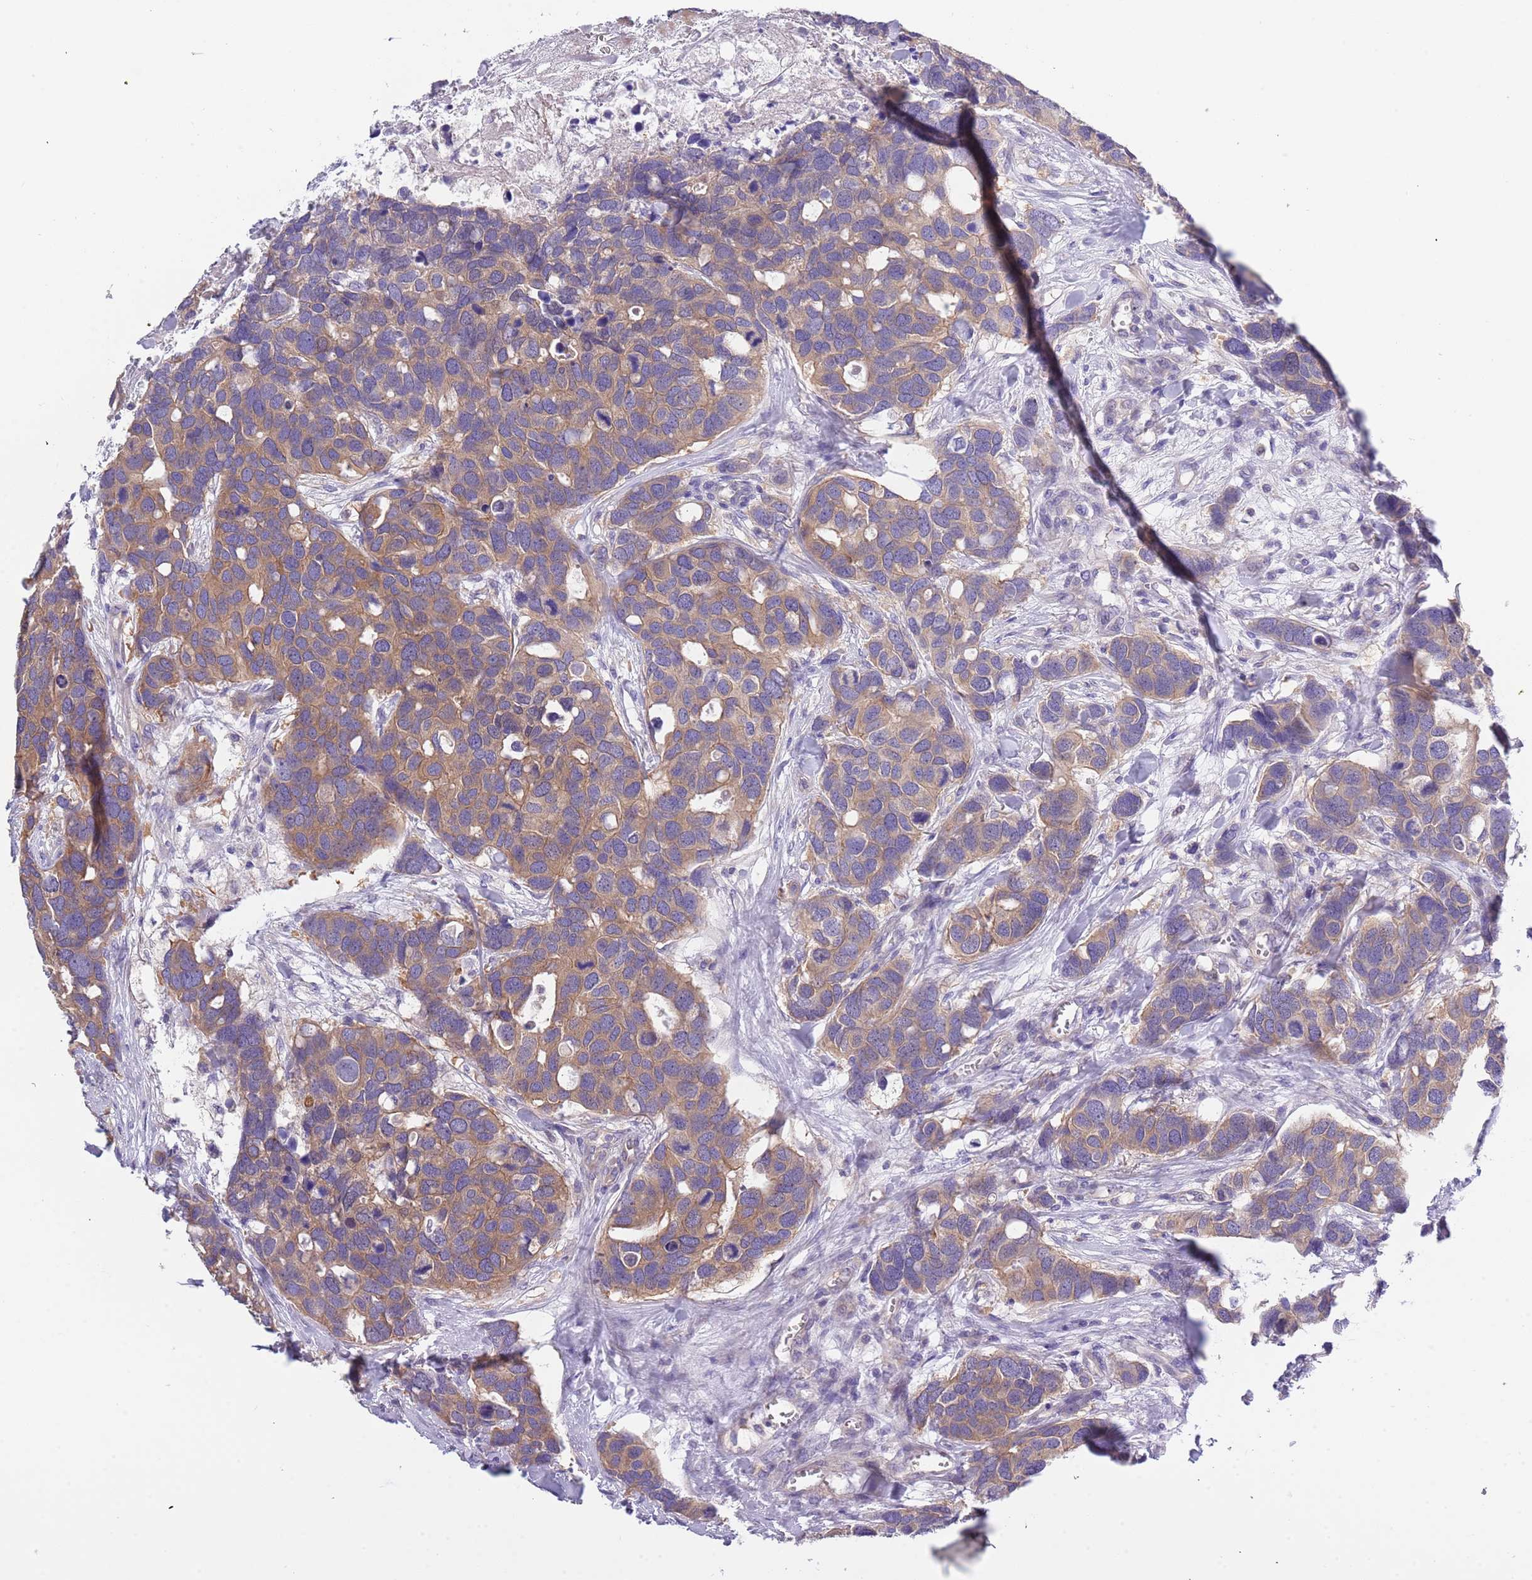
{"staining": {"intensity": "moderate", "quantity": ">75%", "location": "cytoplasmic/membranous"}, "tissue": "breast cancer", "cell_type": "Tumor cells", "image_type": "cancer", "snomed": [{"axis": "morphology", "description": "Duct carcinoma"}, {"axis": "topography", "description": "Breast"}], "caption": "Moderate cytoplasmic/membranous protein staining is identified in about >75% of tumor cells in breast cancer (infiltrating ductal carcinoma).", "gene": "STIP1", "patient": {"sex": "female", "age": 83}}